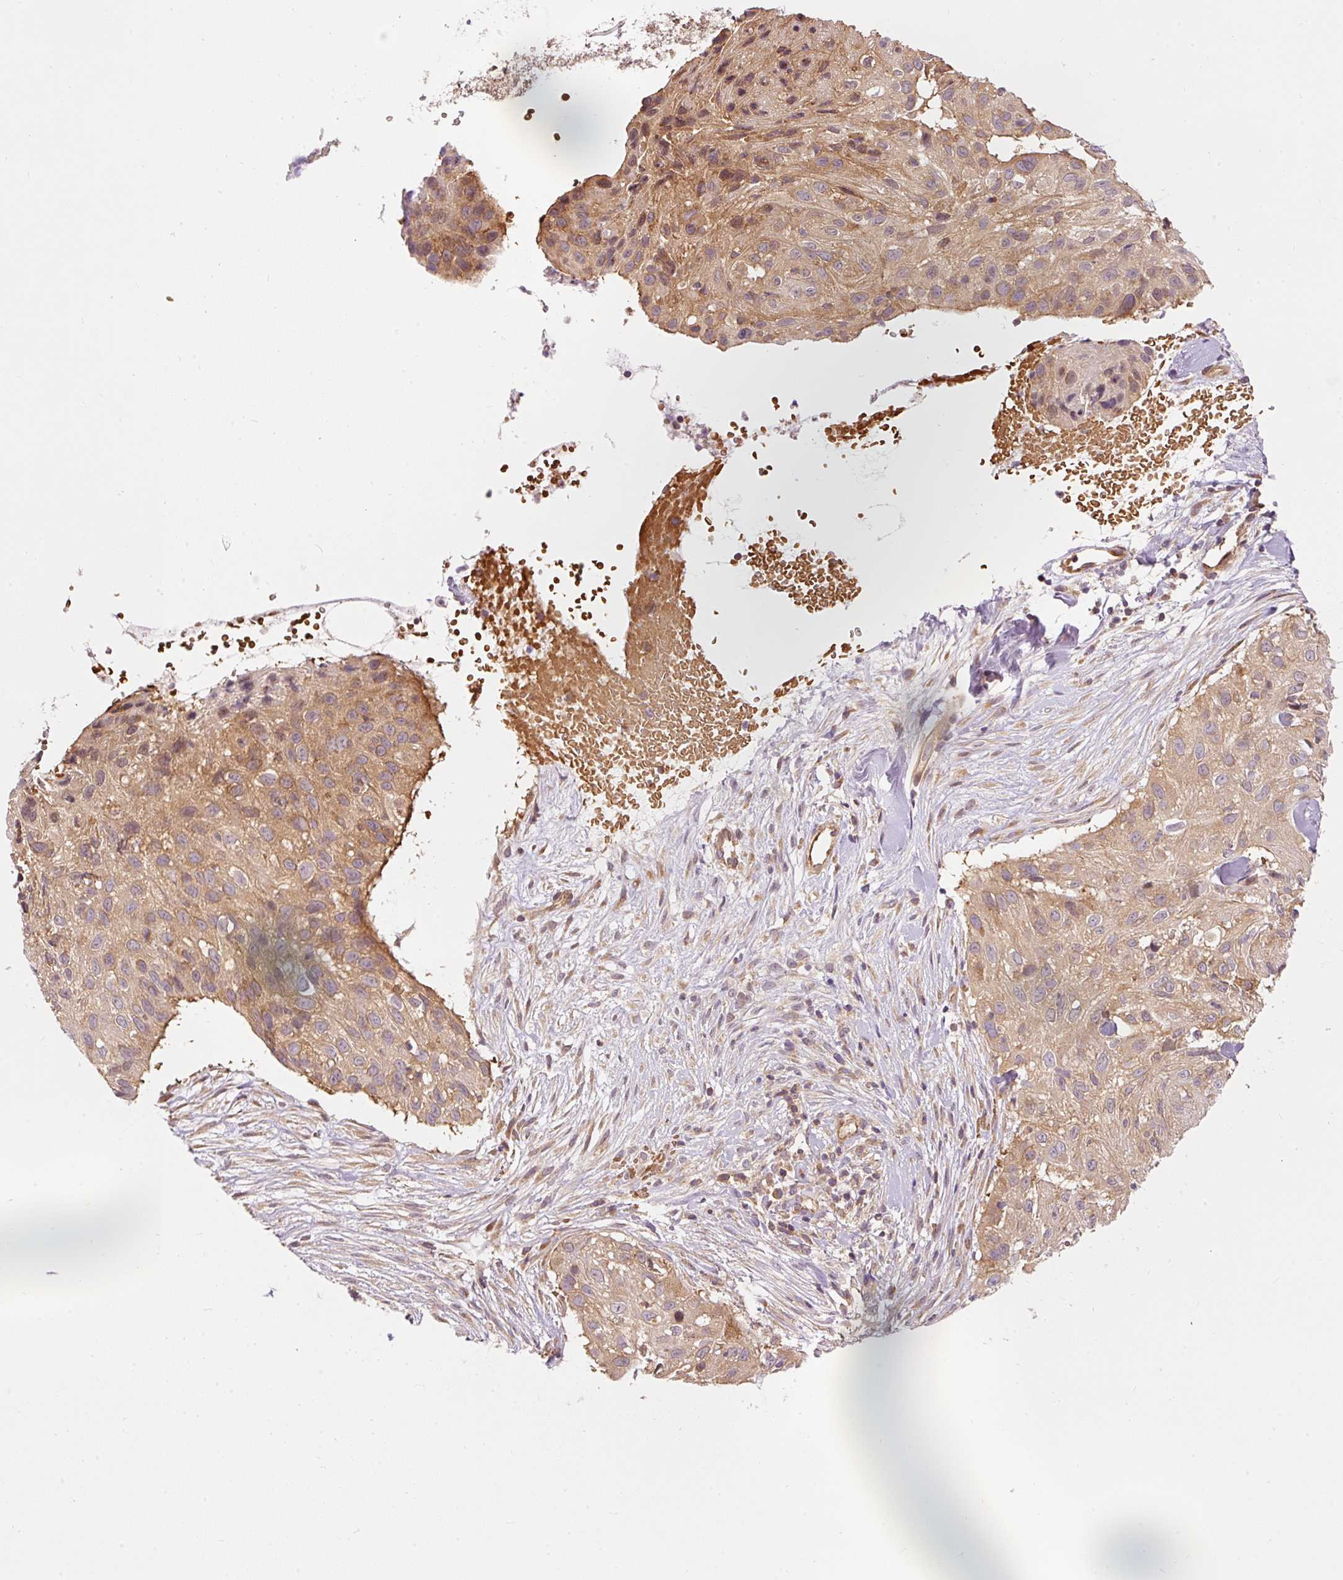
{"staining": {"intensity": "moderate", "quantity": ">75%", "location": "cytoplasmic/membranous"}, "tissue": "skin cancer", "cell_type": "Tumor cells", "image_type": "cancer", "snomed": [{"axis": "morphology", "description": "Squamous cell carcinoma, NOS"}, {"axis": "topography", "description": "Skin"}], "caption": "Brown immunohistochemical staining in human squamous cell carcinoma (skin) reveals moderate cytoplasmic/membranous positivity in about >75% of tumor cells.", "gene": "ADCY4", "patient": {"sex": "male", "age": 82}}